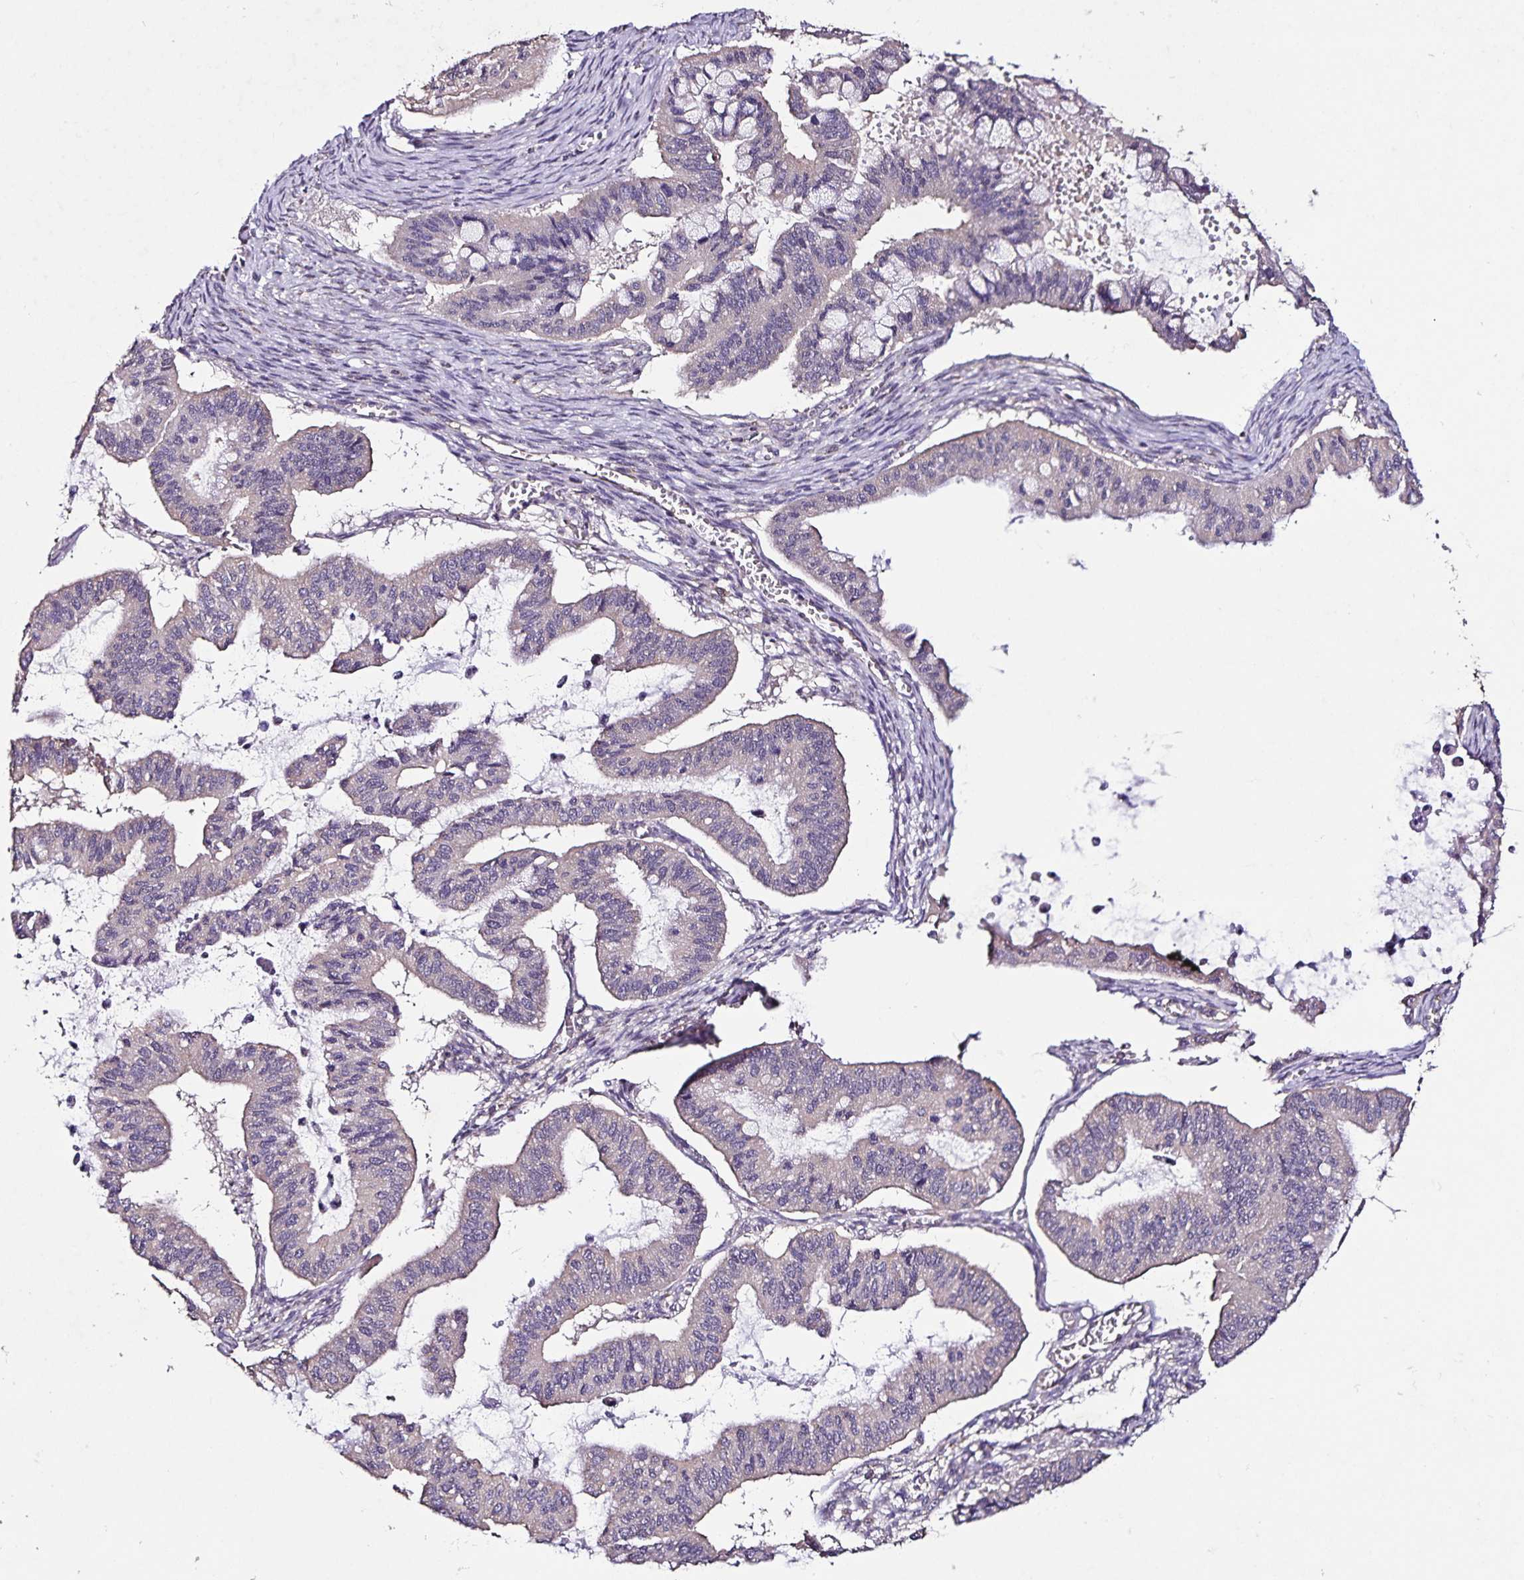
{"staining": {"intensity": "negative", "quantity": "none", "location": "none"}, "tissue": "ovarian cancer", "cell_type": "Tumor cells", "image_type": "cancer", "snomed": [{"axis": "morphology", "description": "Cystadenocarcinoma, mucinous, NOS"}, {"axis": "topography", "description": "Ovary"}], "caption": "This is a histopathology image of immunohistochemistry staining of ovarian mucinous cystadenocarcinoma, which shows no staining in tumor cells.", "gene": "MAN1A1", "patient": {"sex": "female", "age": 72}}